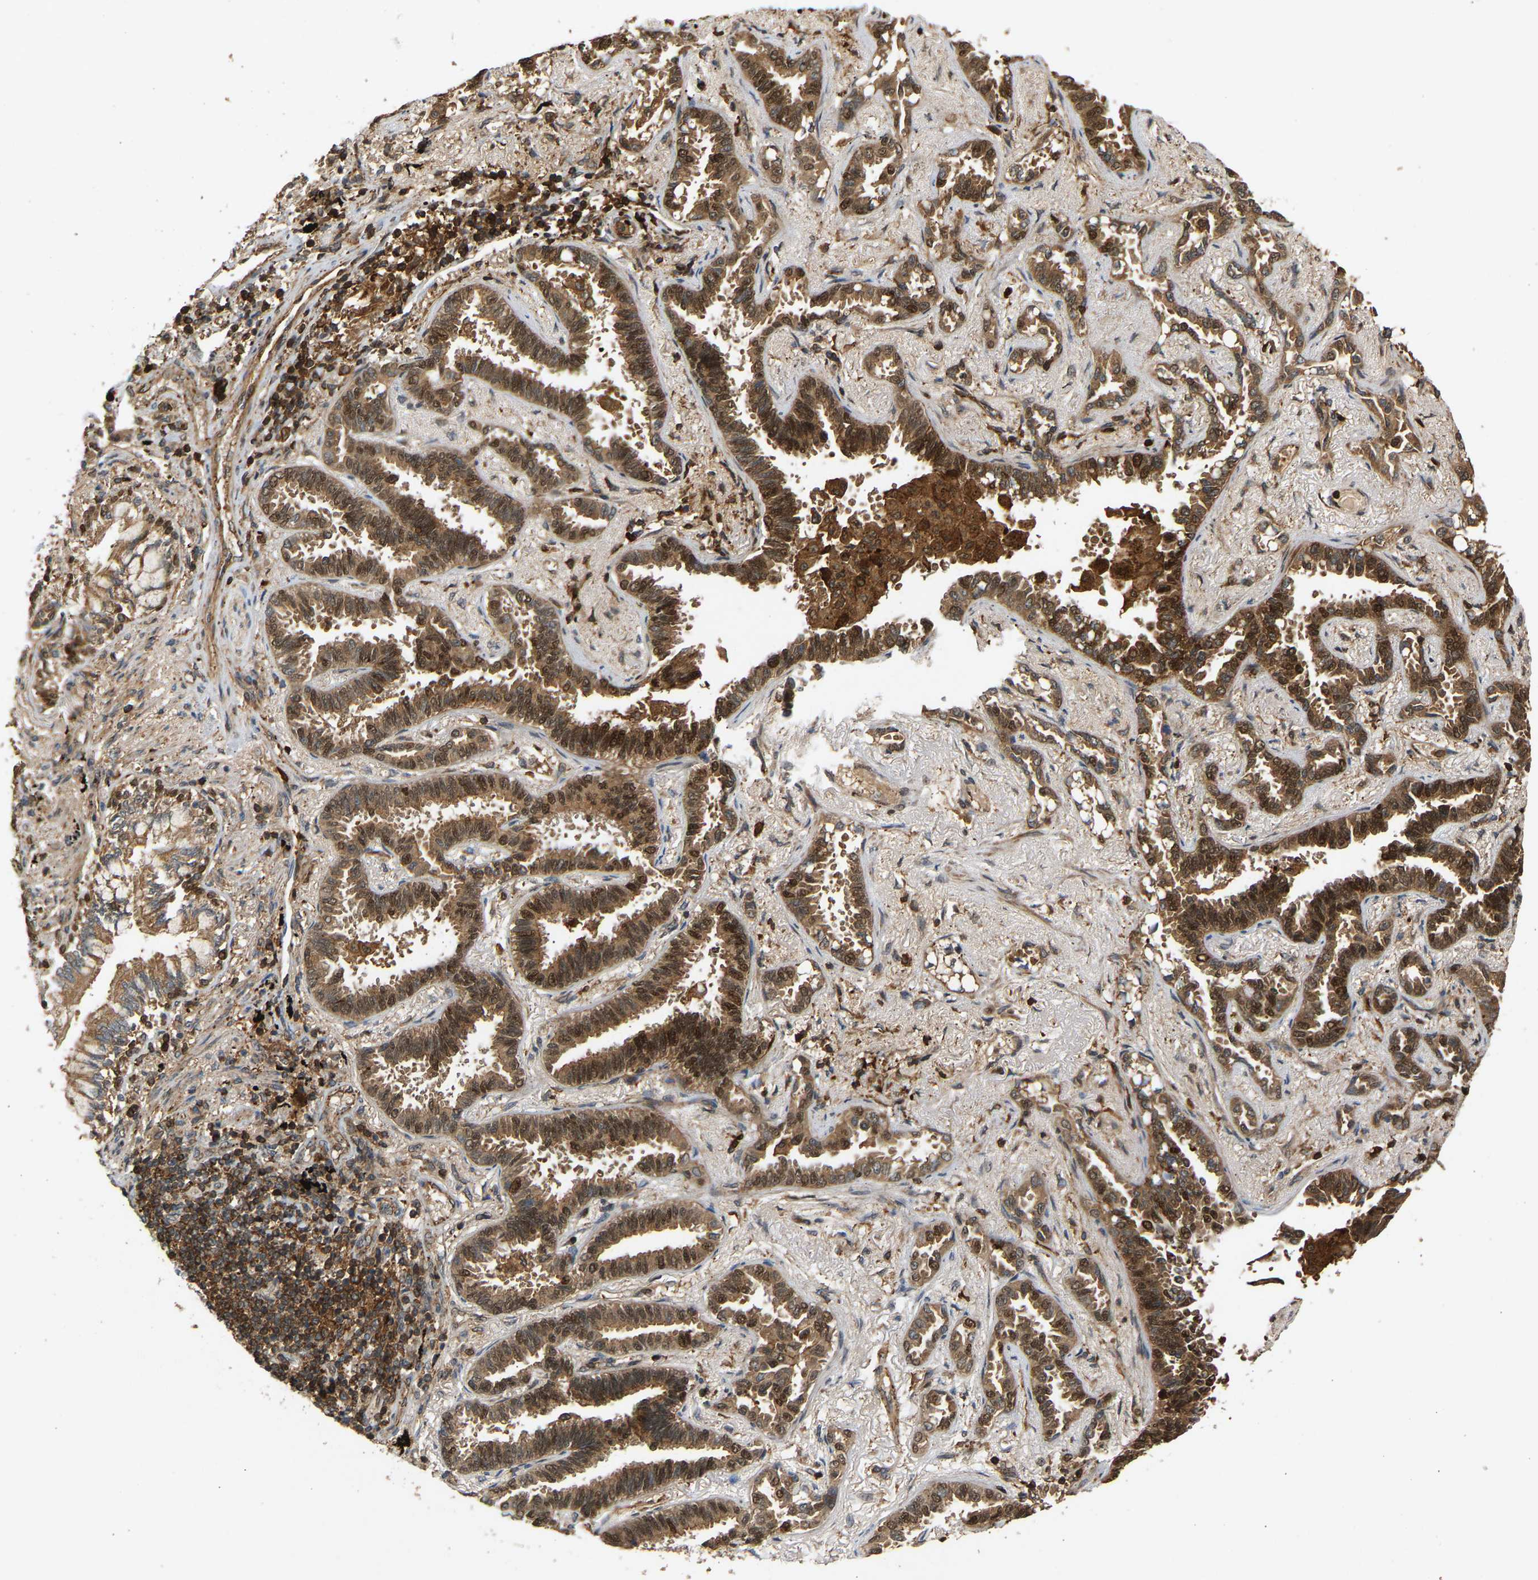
{"staining": {"intensity": "strong", "quantity": ">75%", "location": "cytoplasmic/membranous,nuclear"}, "tissue": "lung cancer", "cell_type": "Tumor cells", "image_type": "cancer", "snomed": [{"axis": "morphology", "description": "Adenocarcinoma, NOS"}, {"axis": "topography", "description": "Lung"}], "caption": "Immunohistochemical staining of human lung cancer demonstrates high levels of strong cytoplasmic/membranous and nuclear positivity in approximately >75% of tumor cells.", "gene": "GOPC", "patient": {"sex": "male", "age": 59}}